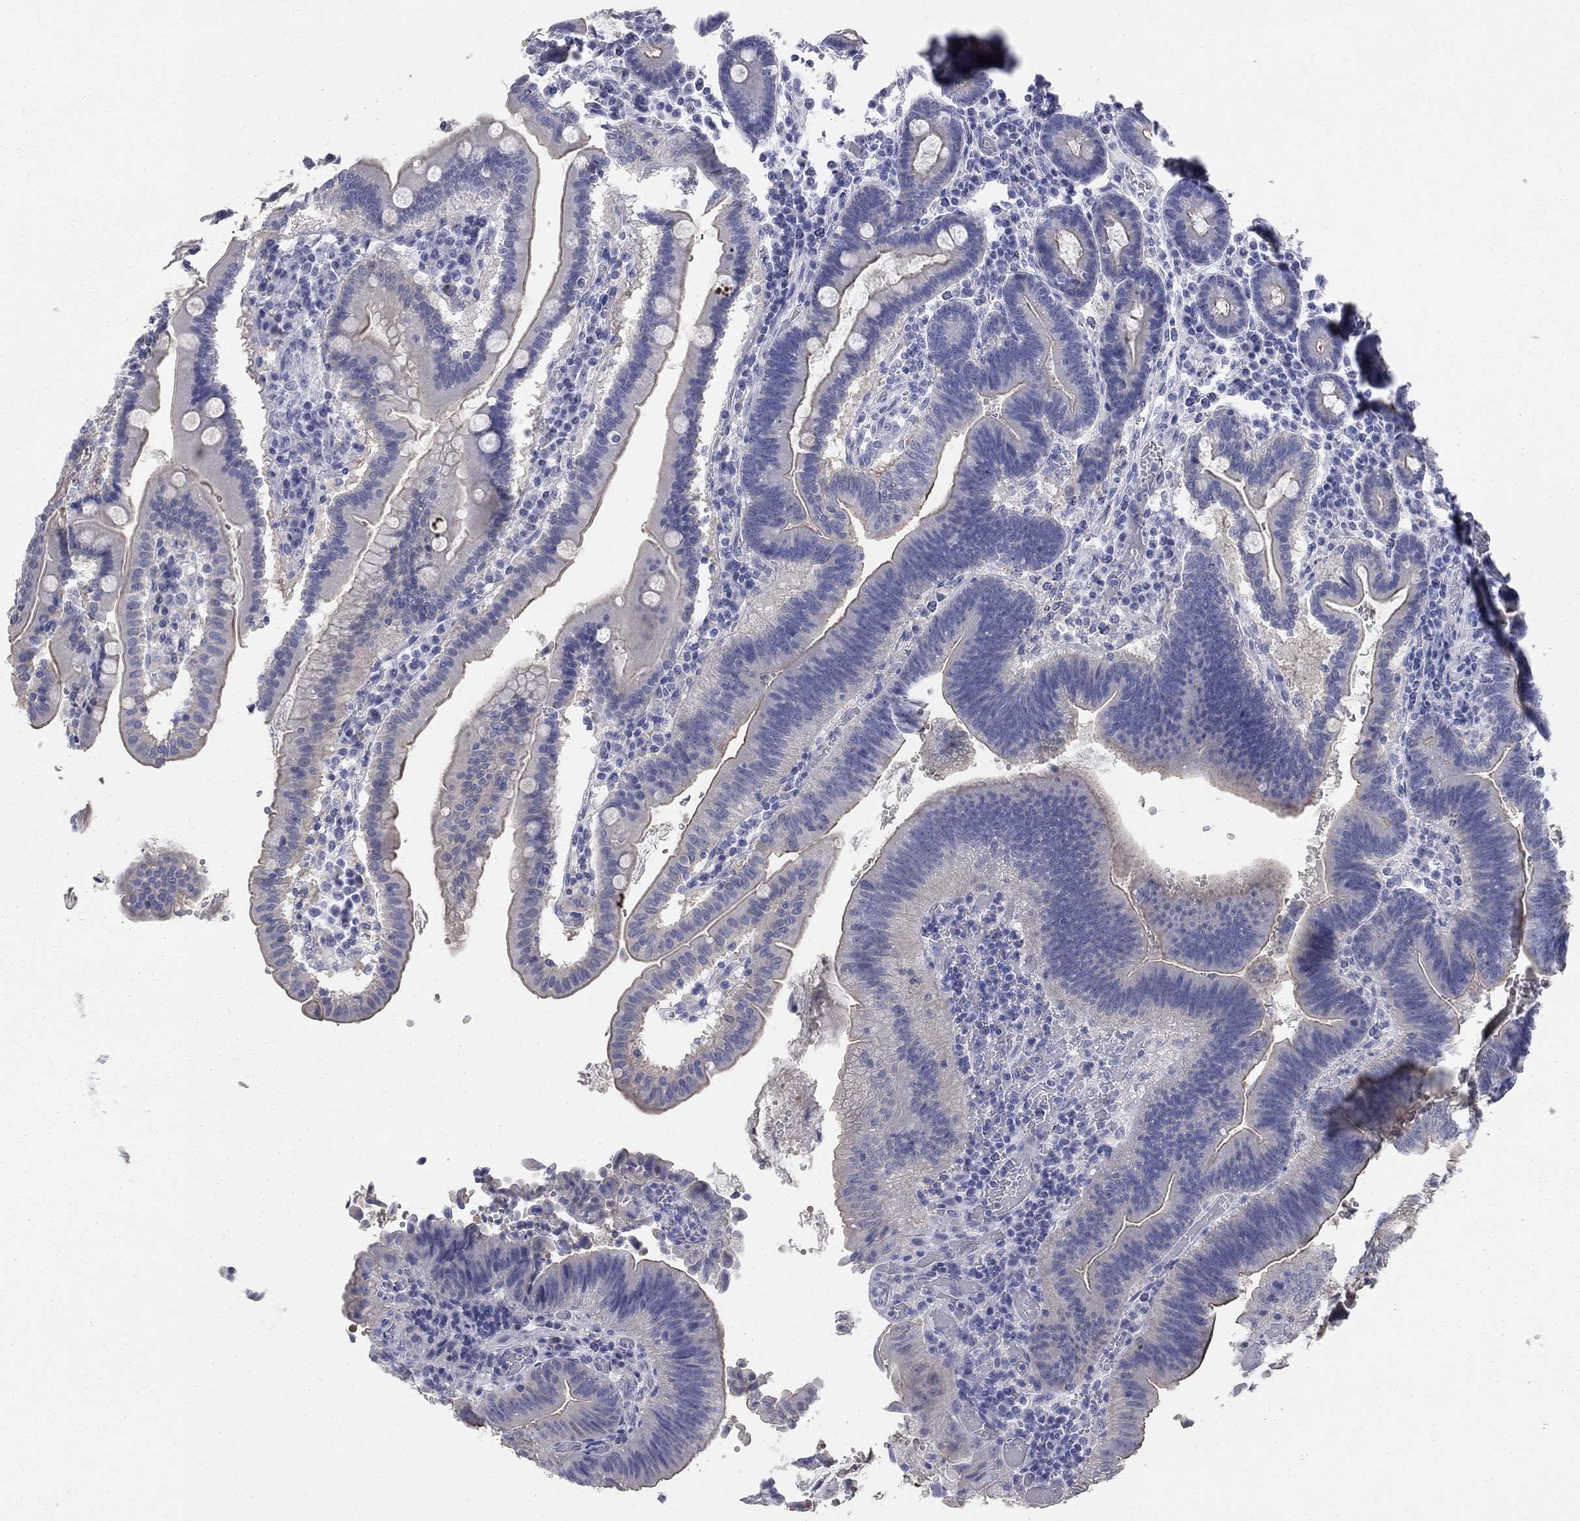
{"staining": {"intensity": "weak", "quantity": "<25%", "location": "cytoplasmic/membranous"}, "tissue": "duodenum", "cell_type": "Glandular cells", "image_type": "normal", "snomed": [{"axis": "morphology", "description": "Normal tissue, NOS"}, {"axis": "topography", "description": "Duodenum"}], "caption": "Immunohistochemistry (IHC) of benign duodenum shows no positivity in glandular cells.", "gene": "AOX1", "patient": {"sex": "female", "age": 62}}